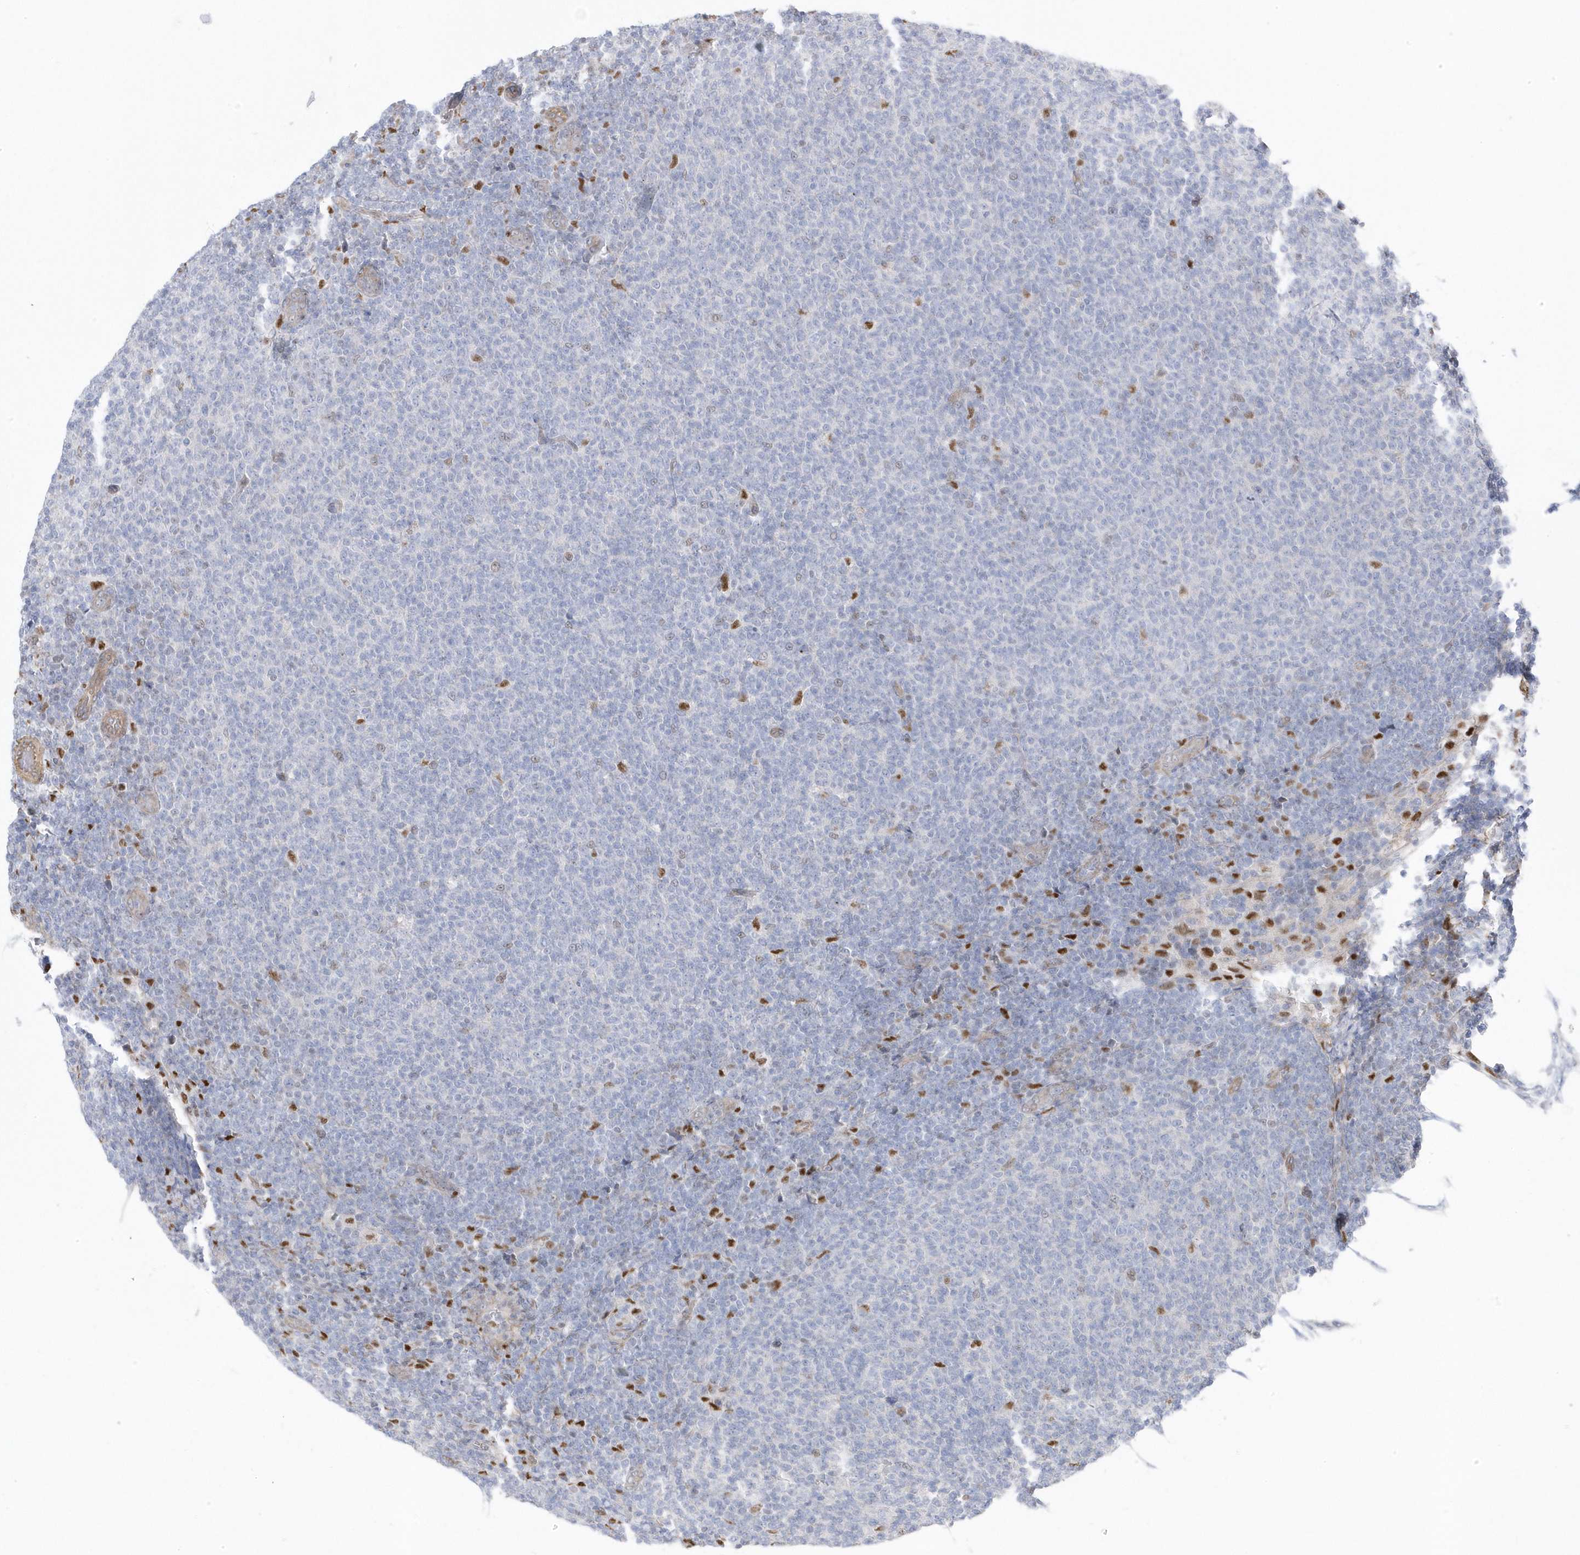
{"staining": {"intensity": "negative", "quantity": "none", "location": "none"}, "tissue": "lymphoma", "cell_type": "Tumor cells", "image_type": "cancer", "snomed": [{"axis": "morphology", "description": "Malignant lymphoma, non-Hodgkin's type, Low grade"}, {"axis": "topography", "description": "Lymph node"}], "caption": "Immunohistochemical staining of human low-grade malignant lymphoma, non-Hodgkin's type demonstrates no significant expression in tumor cells.", "gene": "GTPBP6", "patient": {"sex": "male", "age": 66}}